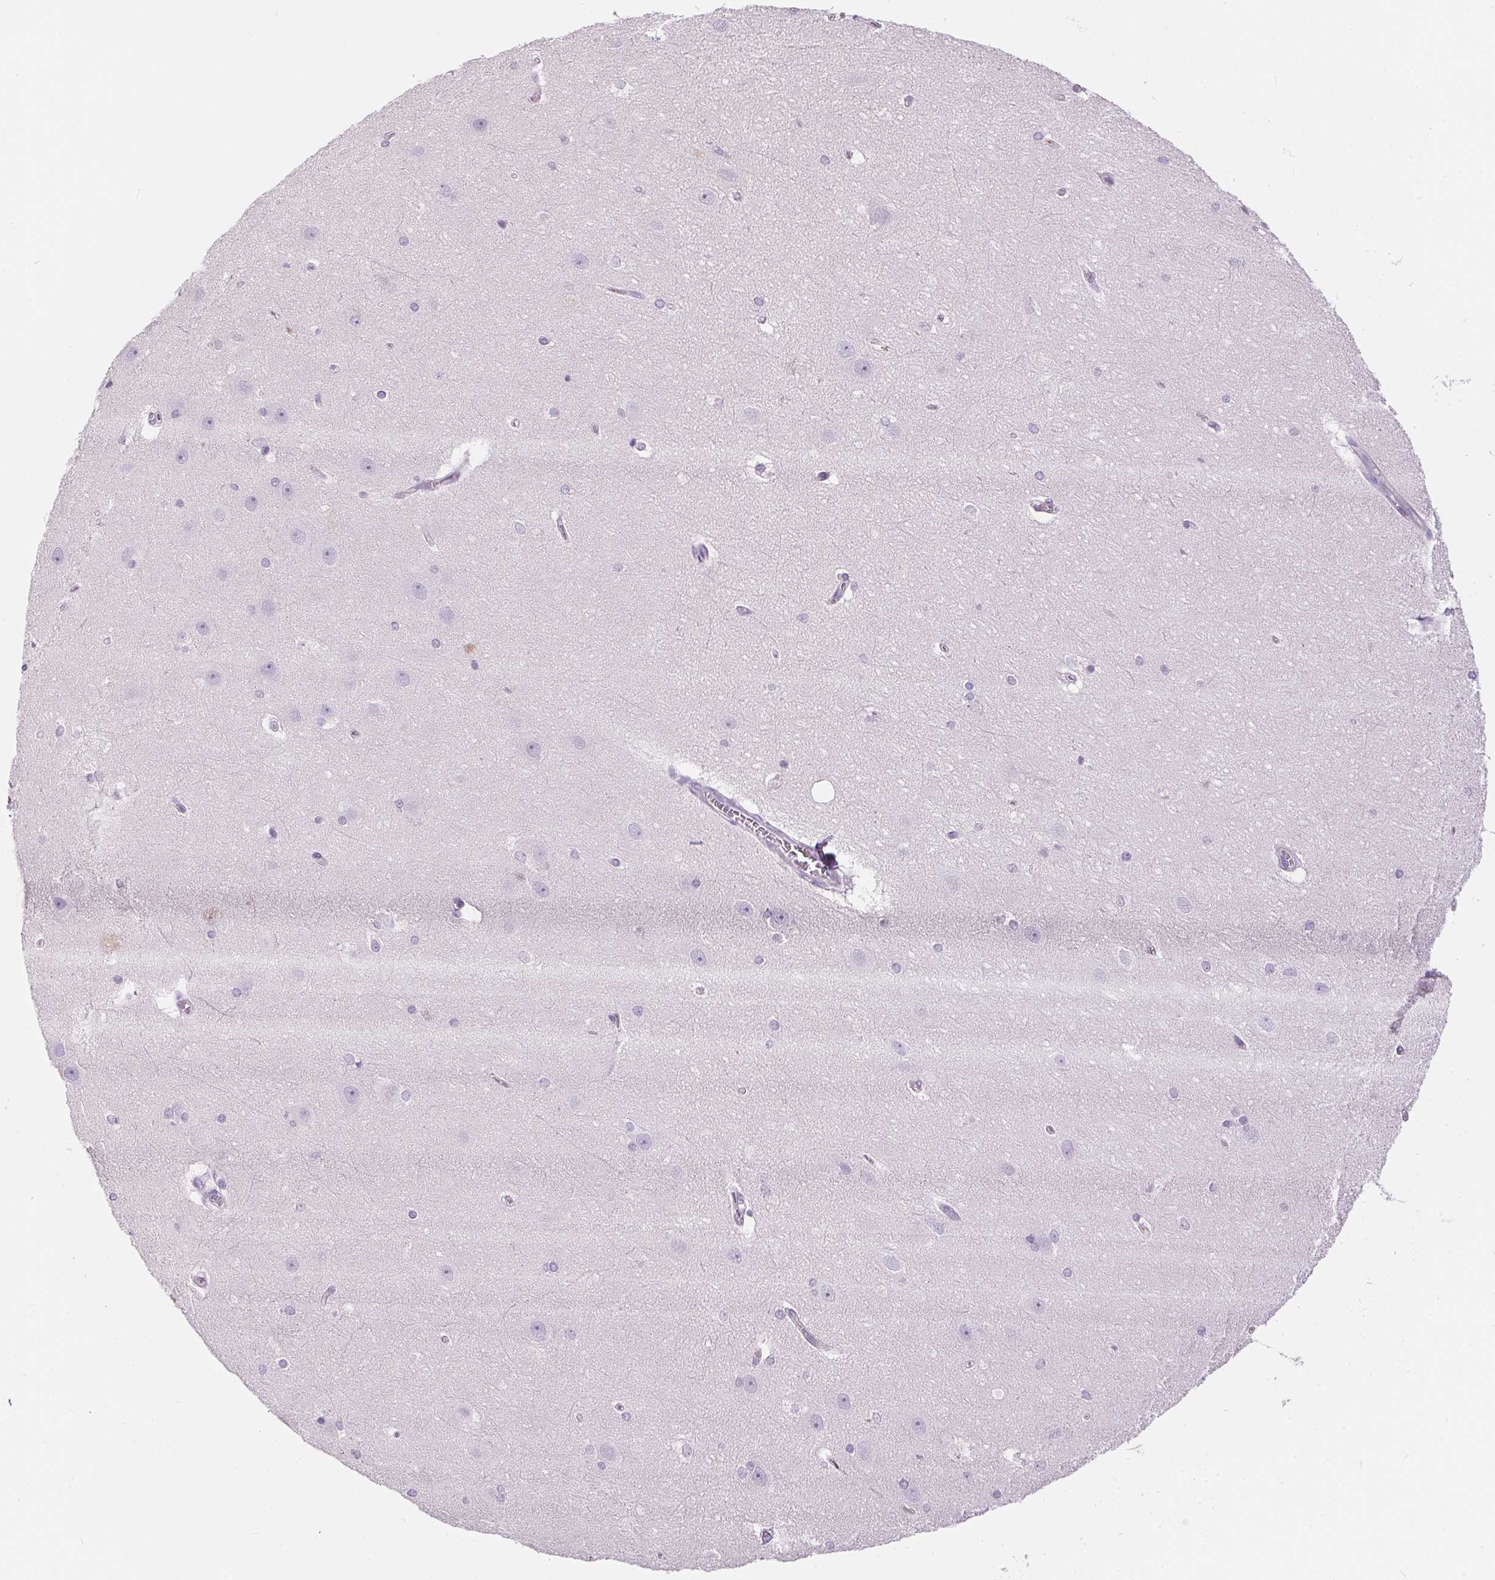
{"staining": {"intensity": "negative", "quantity": "none", "location": "none"}, "tissue": "hippocampus", "cell_type": "Glial cells", "image_type": "normal", "snomed": [{"axis": "morphology", "description": "Normal tissue, NOS"}, {"axis": "topography", "description": "Cerebral cortex"}, {"axis": "topography", "description": "Hippocampus"}], "caption": "This is a image of IHC staining of unremarkable hippocampus, which shows no staining in glial cells.", "gene": "ORM1", "patient": {"sex": "female", "age": 19}}